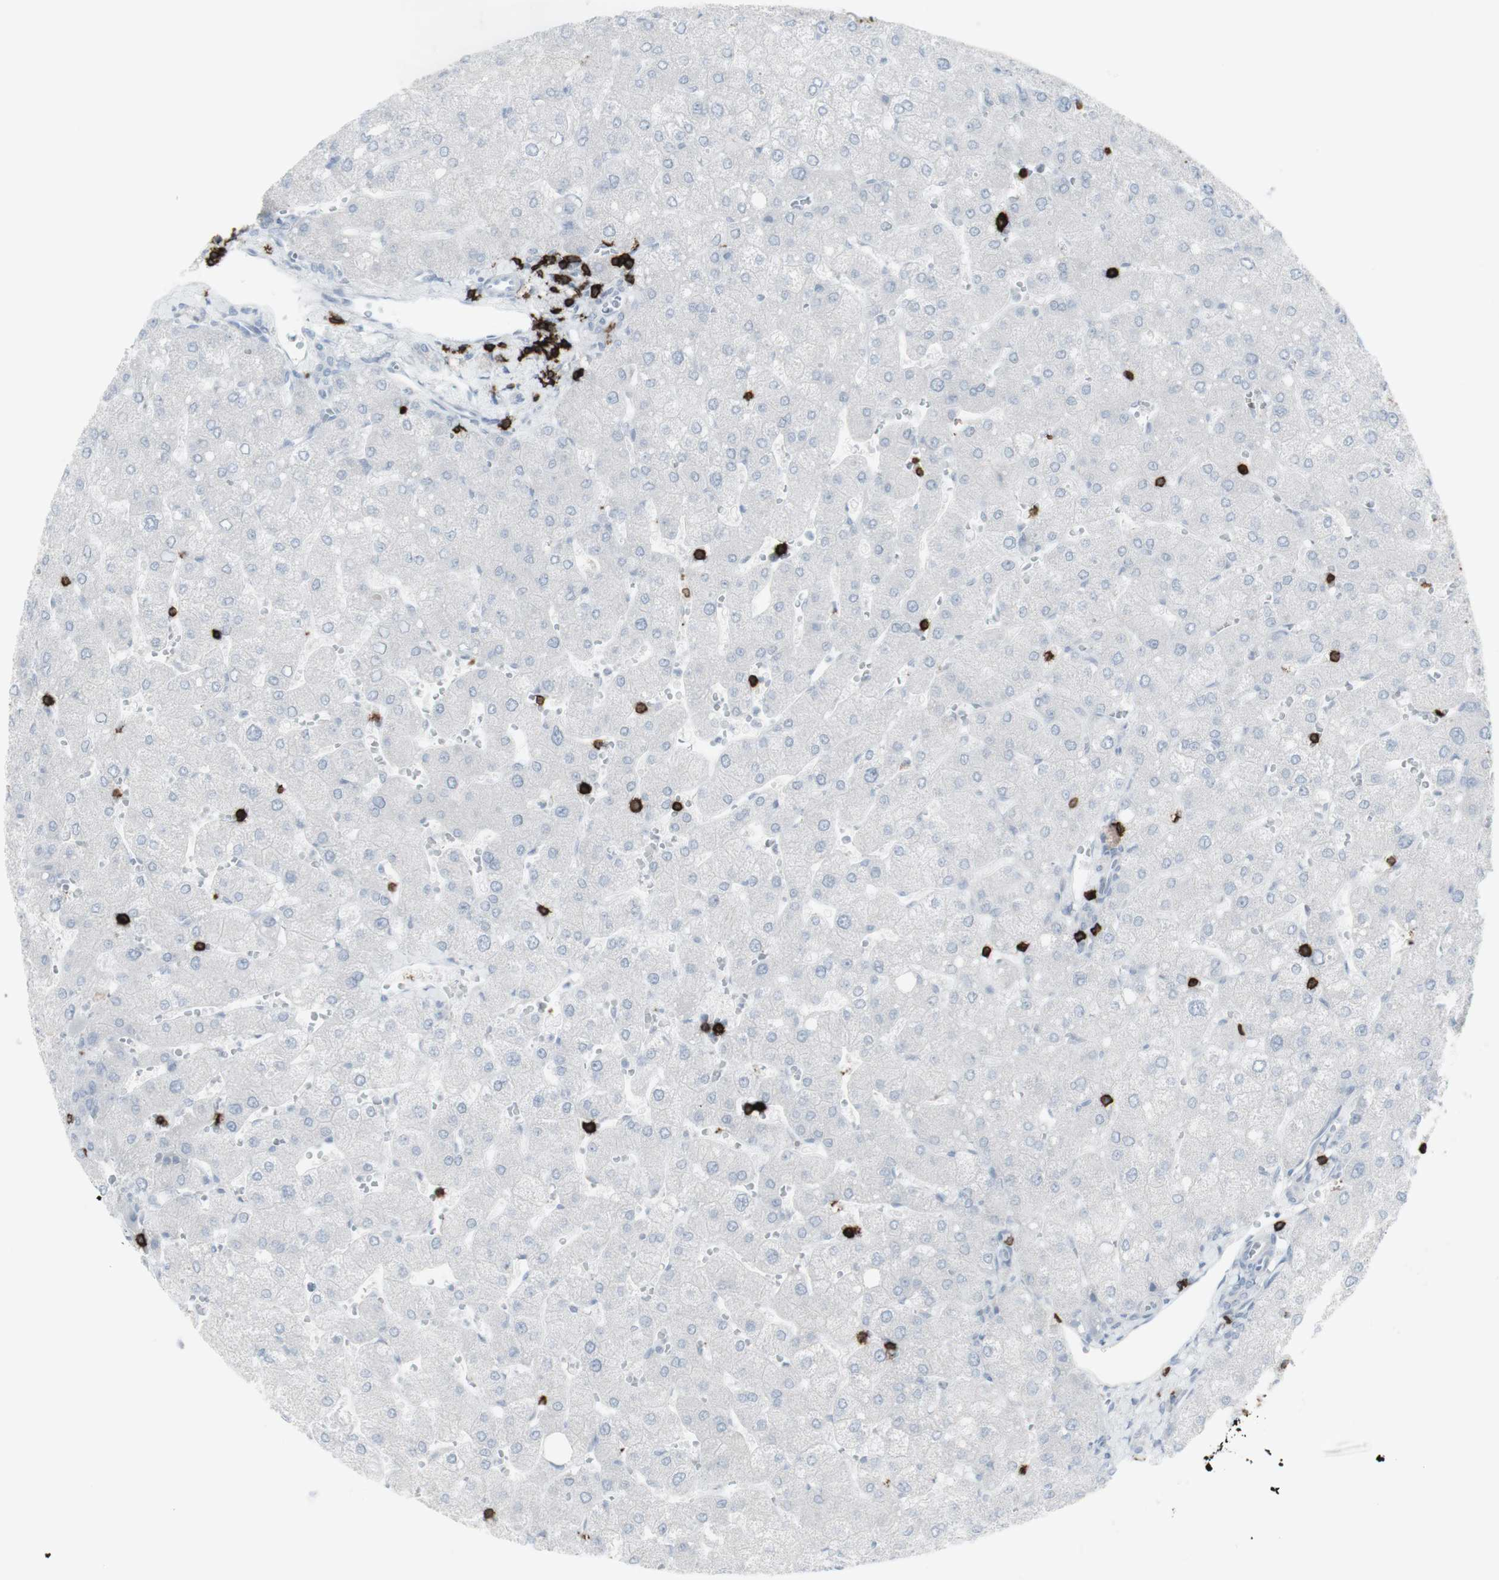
{"staining": {"intensity": "negative", "quantity": "none", "location": "none"}, "tissue": "liver", "cell_type": "Cholangiocytes", "image_type": "normal", "snomed": [{"axis": "morphology", "description": "Normal tissue, NOS"}, {"axis": "topography", "description": "Liver"}], "caption": "IHC image of normal liver: liver stained with DAB displays no significant protein staining in cholangiocytes.", "gene": "CD247", "patient": {"sex": "male", "age": 55}}